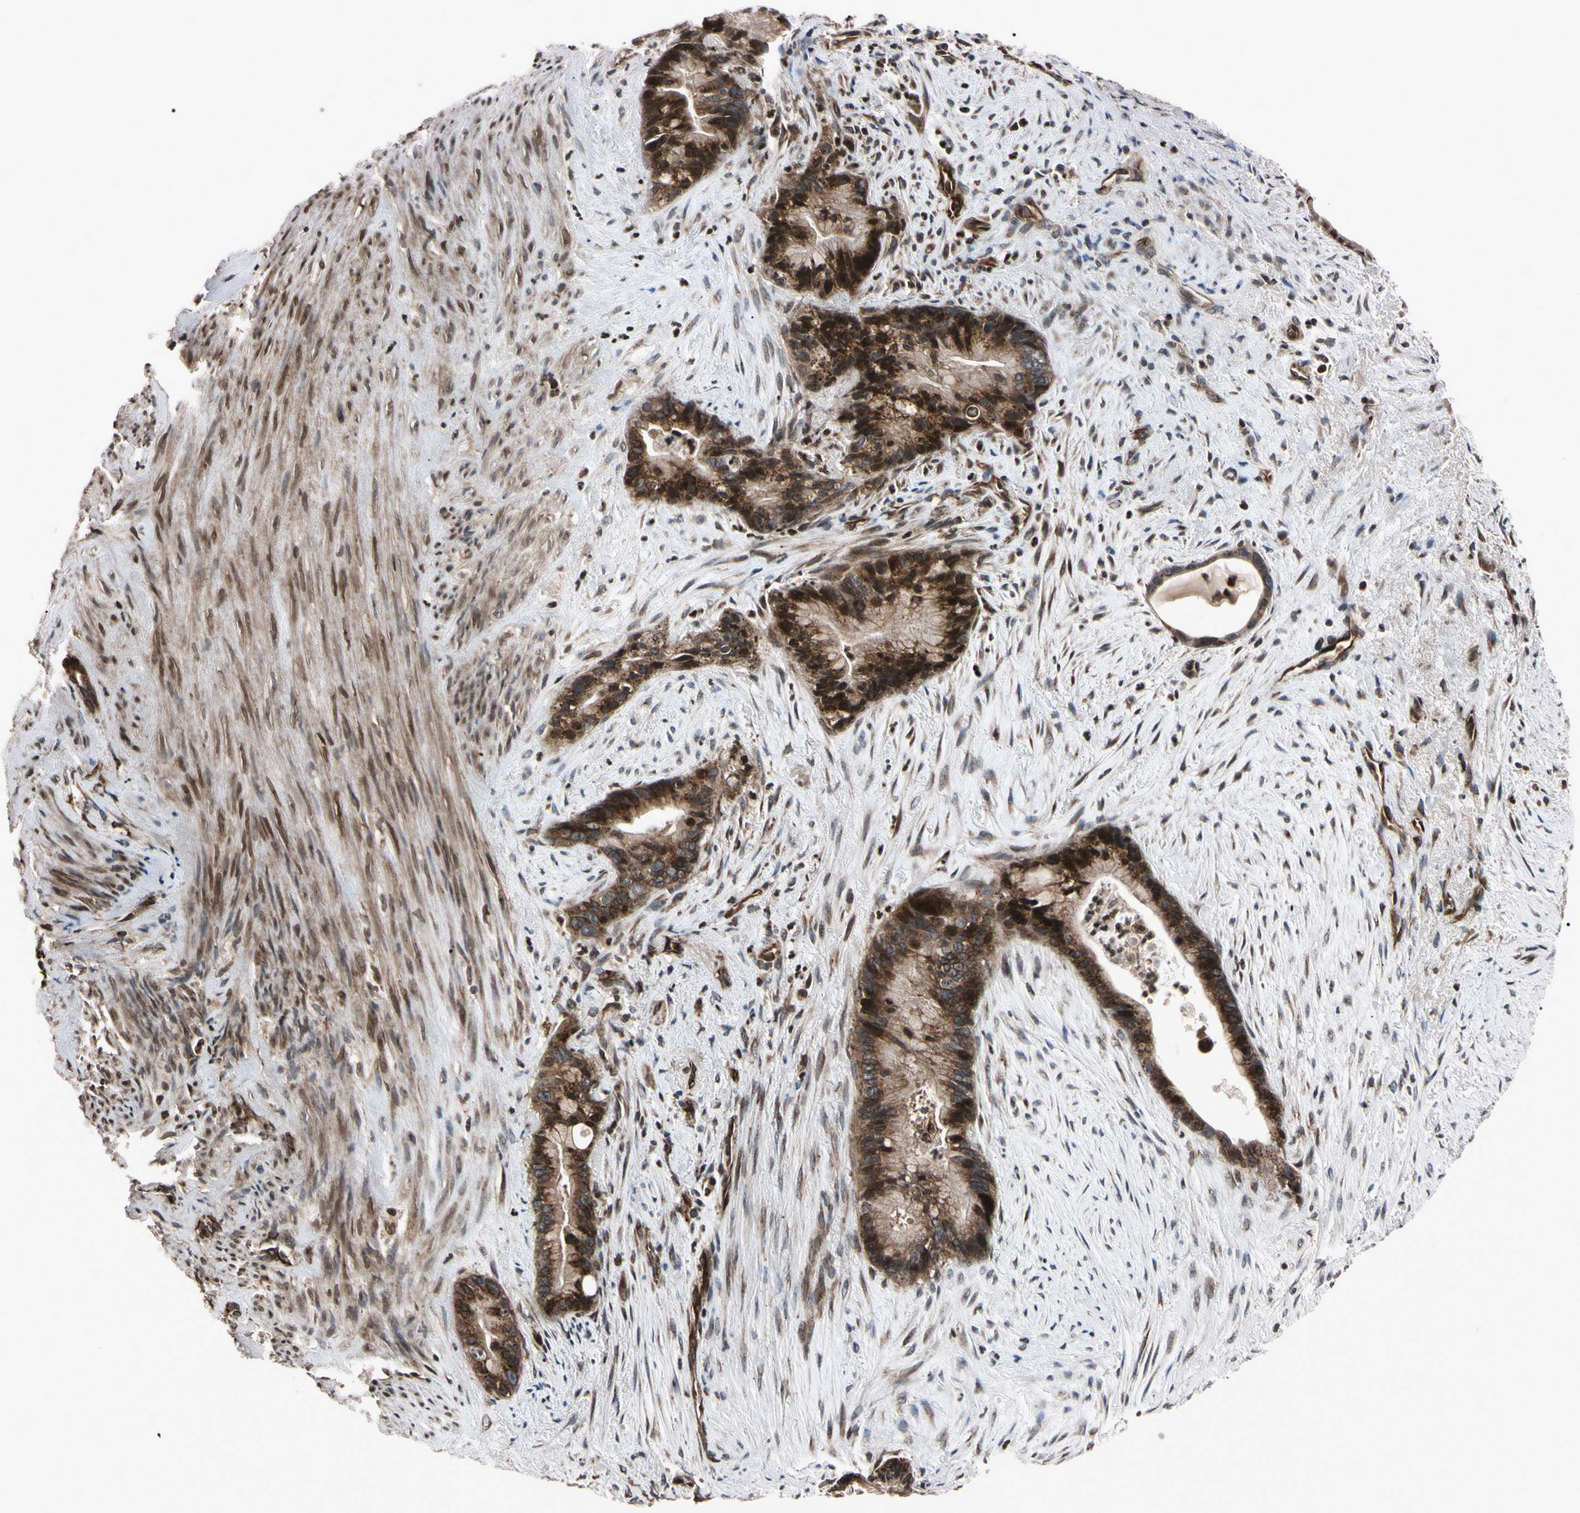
{"staining": {"intensity": "strong", "quantity": ">75%", "location": "cytoplasmic/membranous"}, "tissue": "liver cancer", "cell_type": "Tumor cells", "image_type": "cancer", "snomed": [{"axis": "morphology", "description": "Cholangiocarcinoma"}, {"axis": "topography", "description": "Liver"}], "caption": "A high-resolution micrograph shows IHC staining of liver cancer, which exhibits strong cytoplasmic/membranous staining in approximately >75% of tumor cells.", "gene": "GUCY1B1", "patient": {"sex": "female", "age": 55}}